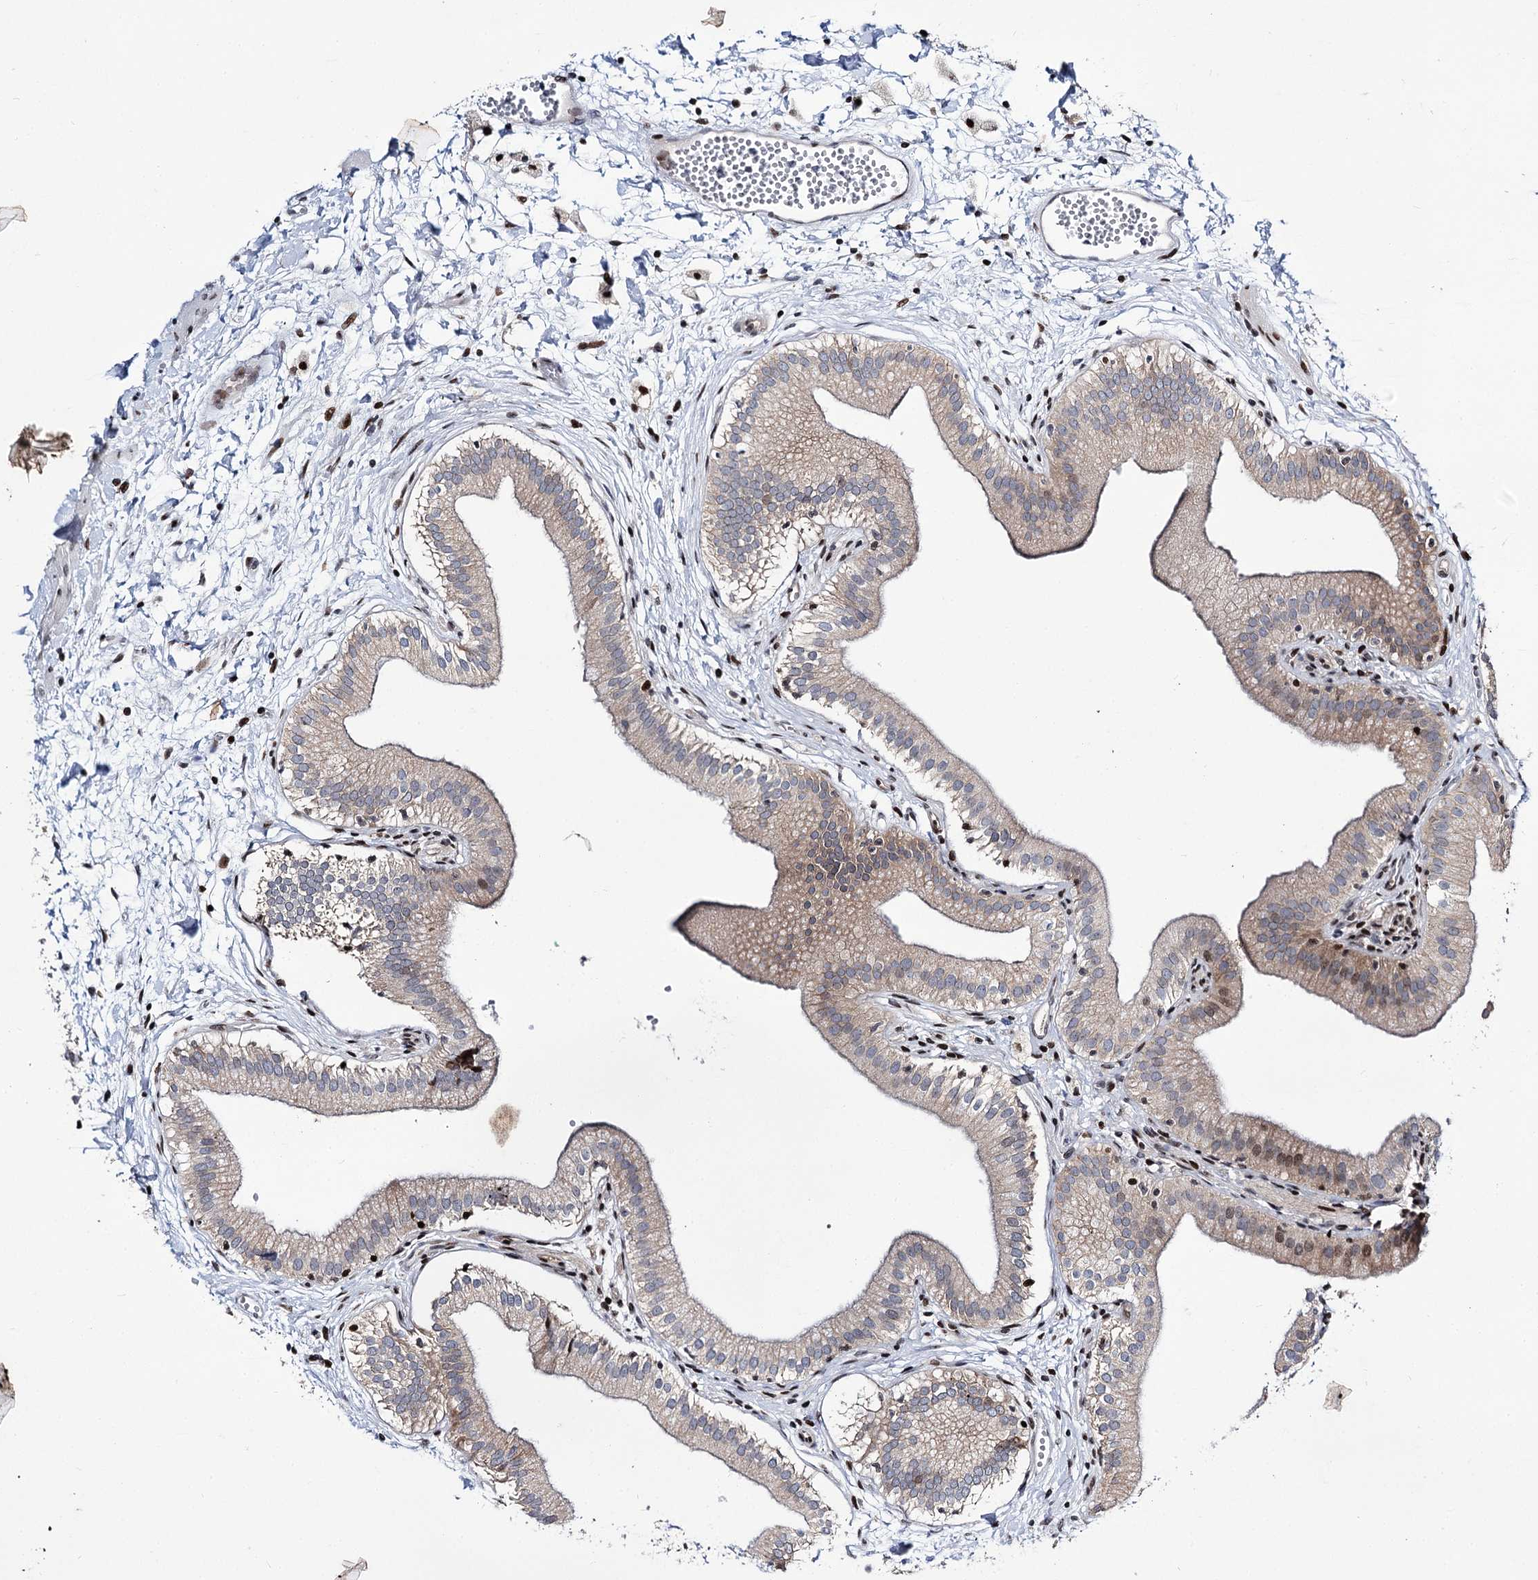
{"staining": {"intensity": "weak", "quantity": "25%-75%", "location": "cytoplasmic/membranous"}, "tissue": "gallbladder", "cell_type": "Glandular cells", "image_type": "normal", "snomed": [{"axis": "morphology", "description": "Normal tissue, NOS"}, {"axis": "topography", "description": "Gallbladder"}], "caption": "This histopathology image displays normal gallbladder stained with immunohistochemistry to label a protein in brown. The cytoplasmic/membranous of glandular cells show weak positivity for the protein. Nuclei are counter-stained blue.", "gene": "ITFG2", "patient": {"sex": "male", "age": 55}}